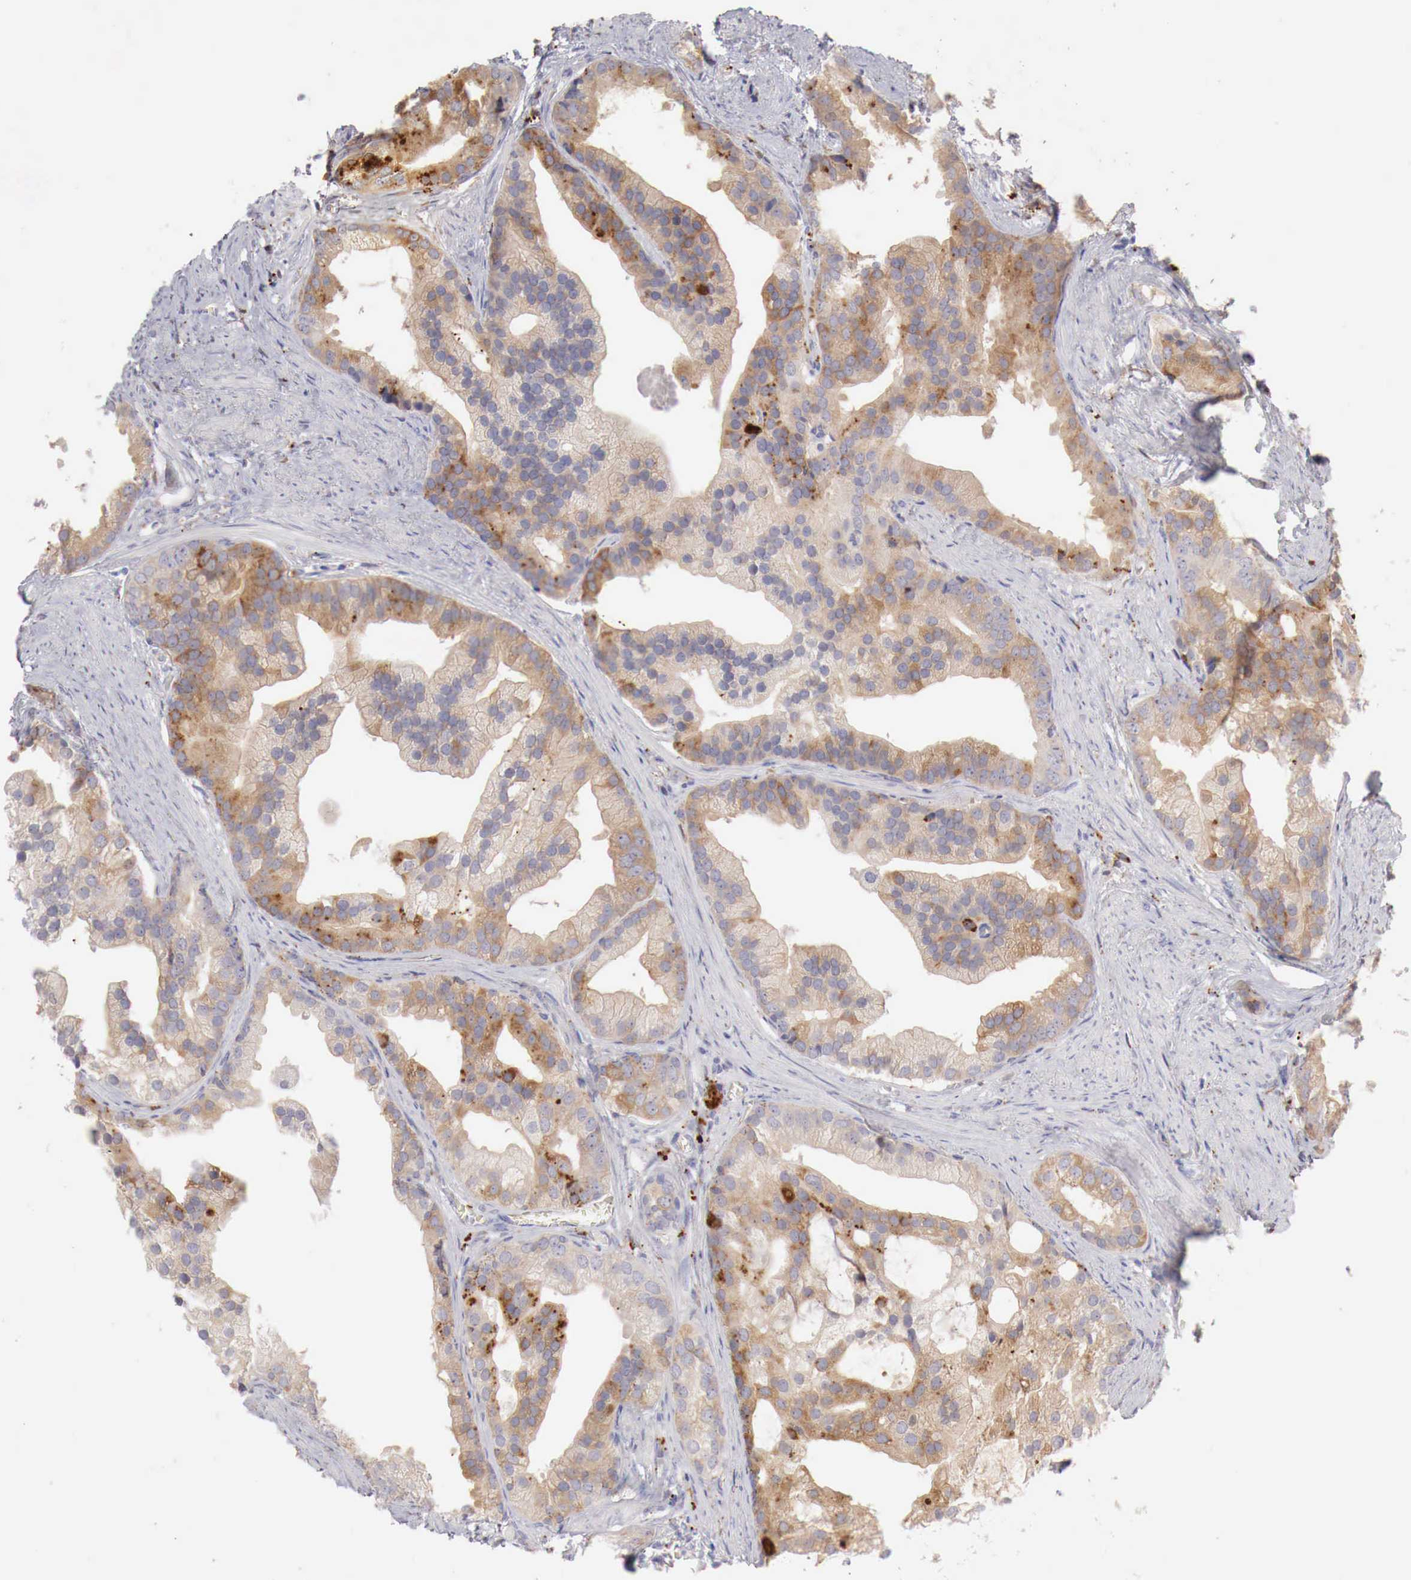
{"staining": {"intensity": "moderate", "quantity": ">75%", "location": "cytoplasmic/membranous"}, "tissue": "prostate cancer", "cell_type": "Tumor cells", "image_type": "cancer", "snomed": [{"axis": "morphology", "description": "Adenocarcinoma, Medium grade"}, {"axis": "topography", "description": "Prostate"}], "caption": "High-magnification brightfield microscopy of prostate medium-grade adenocarcinoma stained with DAB (brown) and counterstained with hematoxylin (blue). tumor cells exhibit moderate cytoplasmic/membranous expression is present in approximately>75% of cells.", "gene": "GLA", "patient": {"sex": "male", "age": 65}}